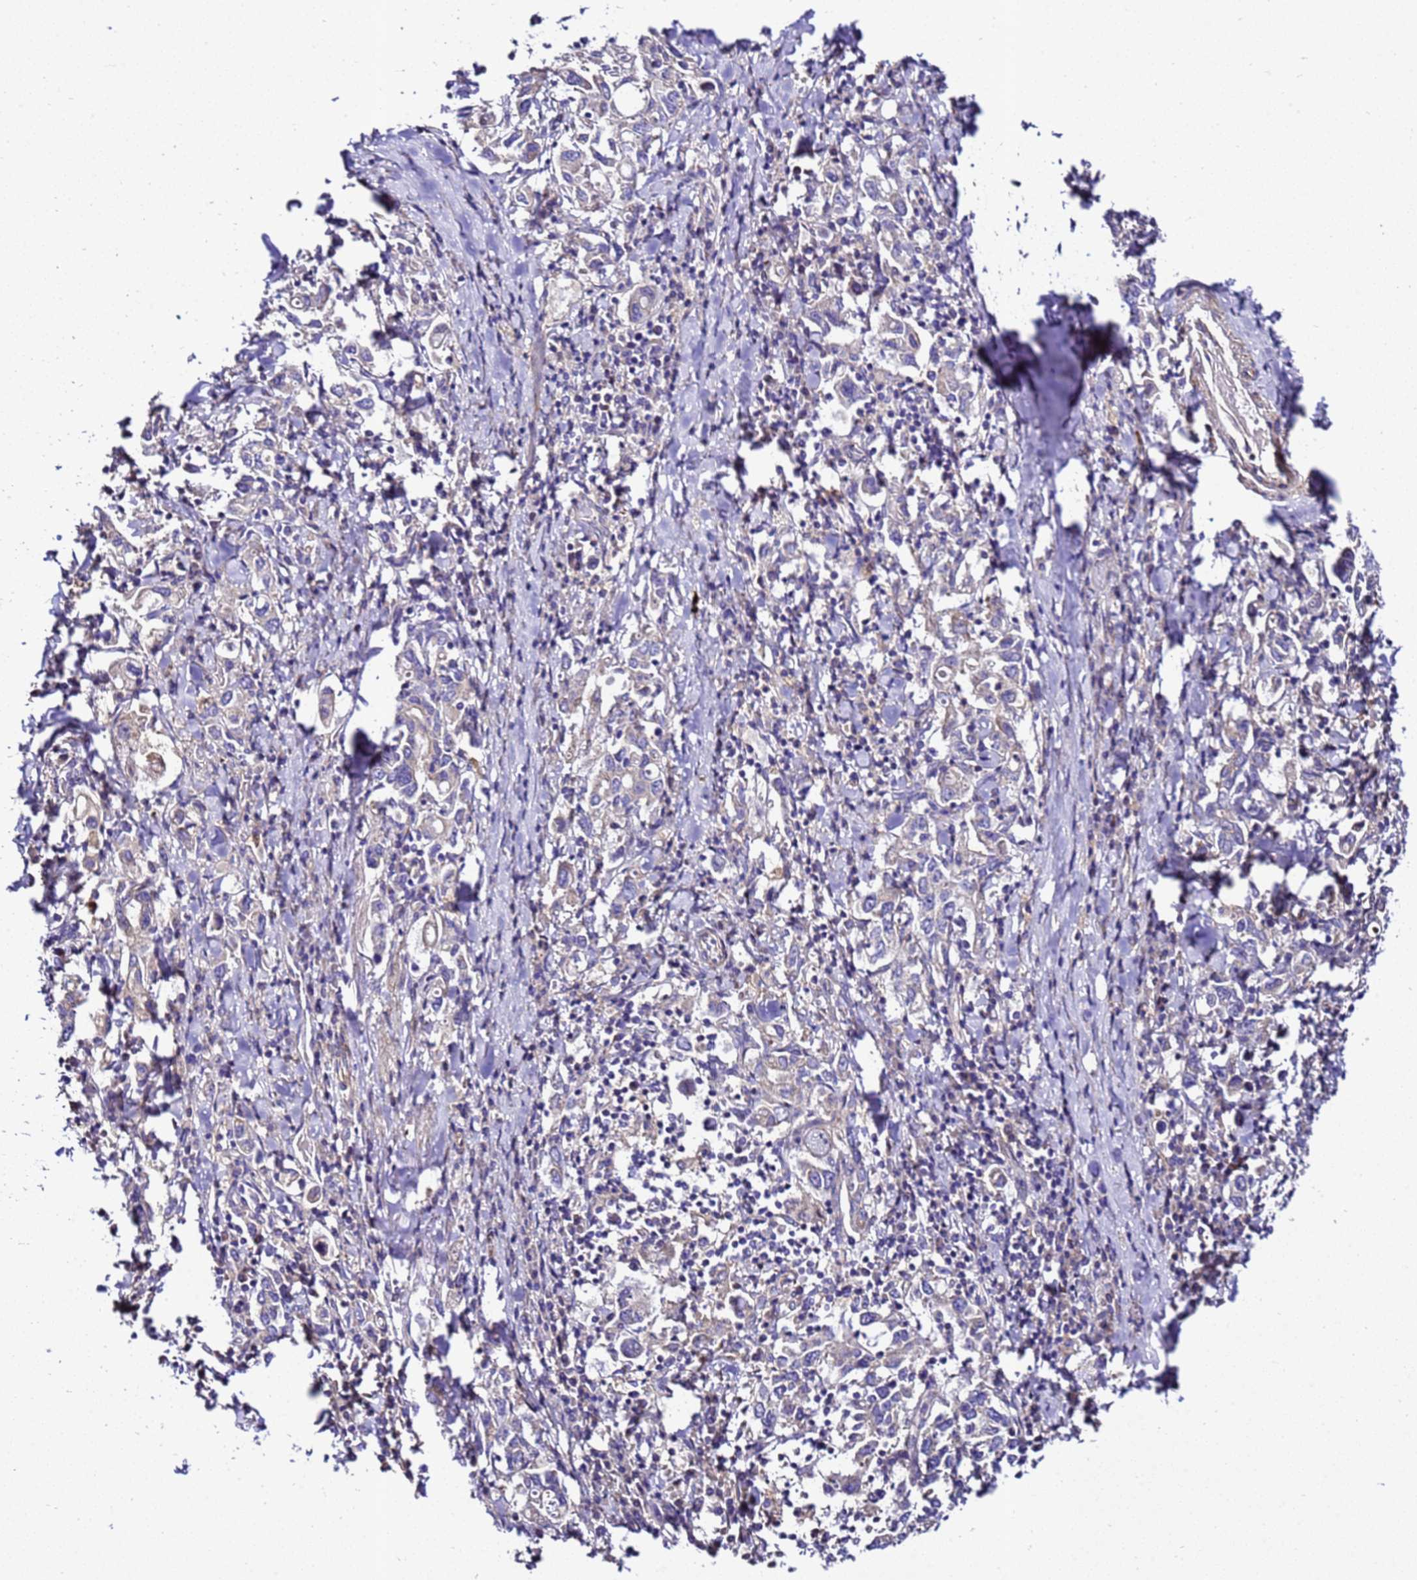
{"staining": {"intensity": "negative", "quantity": "none", "location": "none"}, "tissue": "stomach cancer", "cell_type": "Tumor cells", "image_type": "cancer", "snomed": [{"axis": "morphology", "description": "Adenocarcinoma, NOS"}, {"axis": "topography", "description": "Stomach, upper"}], "caption": "There is no significant staining in tumor cells of stomach cancer.", "gene": "ZNF417", "patient": {"sex": "male", "age": 62}}